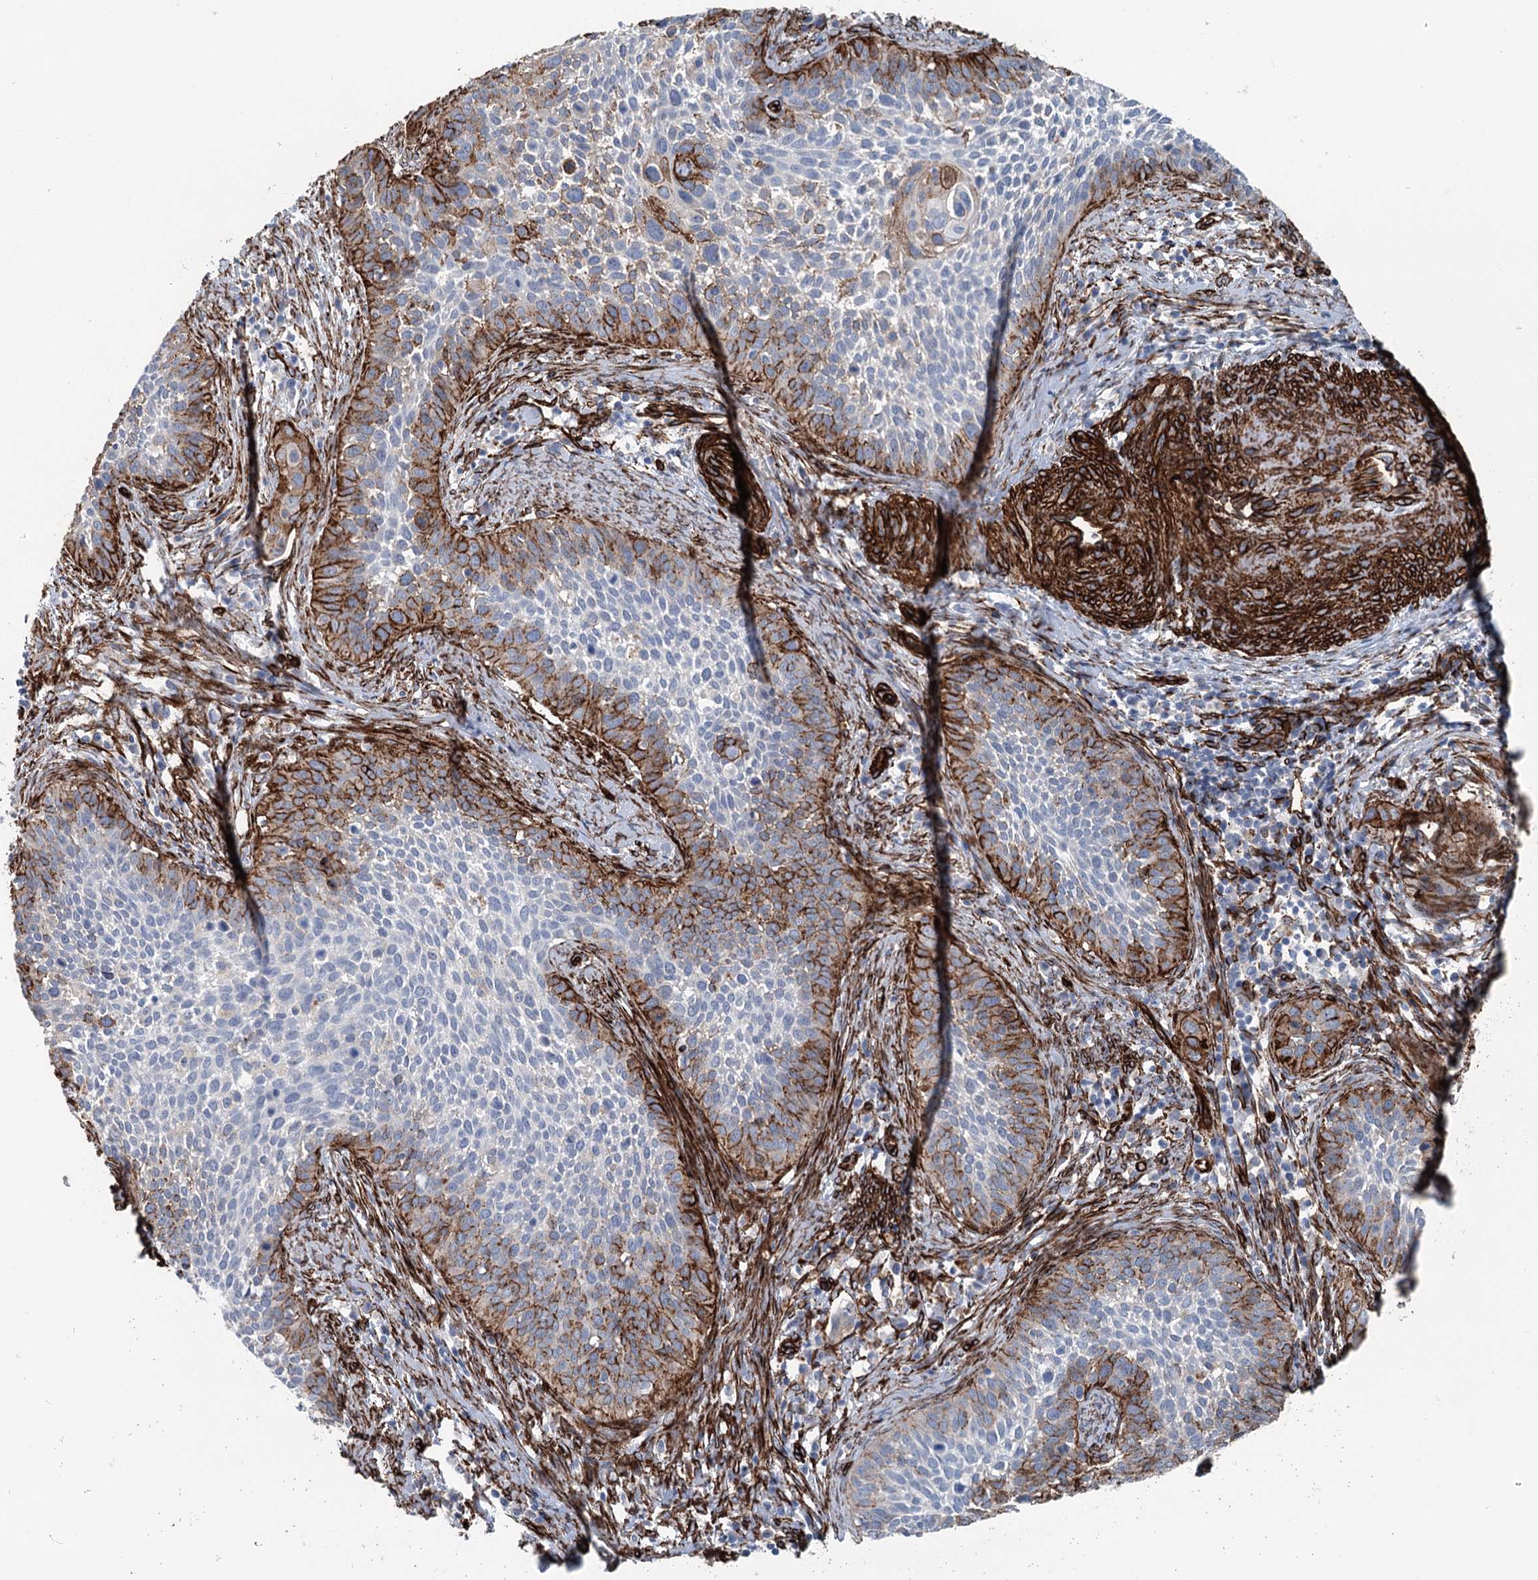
{"staining": {"intensity": "strong", "quantity": "25%-75%", "location": "cytoplasmic/membranous"}, "tissue": "cervical cancer", "cell_type": "Tumor cells", "image_type": "cancer", "snomed": [{"axis": "morphology", "description": "Squamous cell carcinoma, NOS"}, {"axis": "topography", "description": "Cervix"}], "caption": "Tumor cells show high levels of strong cytoplasmic/membranous positivity in approximately 25%-75% of cells in human squamous cell carcinoma (cervical).", "gene": "IQSEC1", "patient": {"sex": "female", "age": 34}}